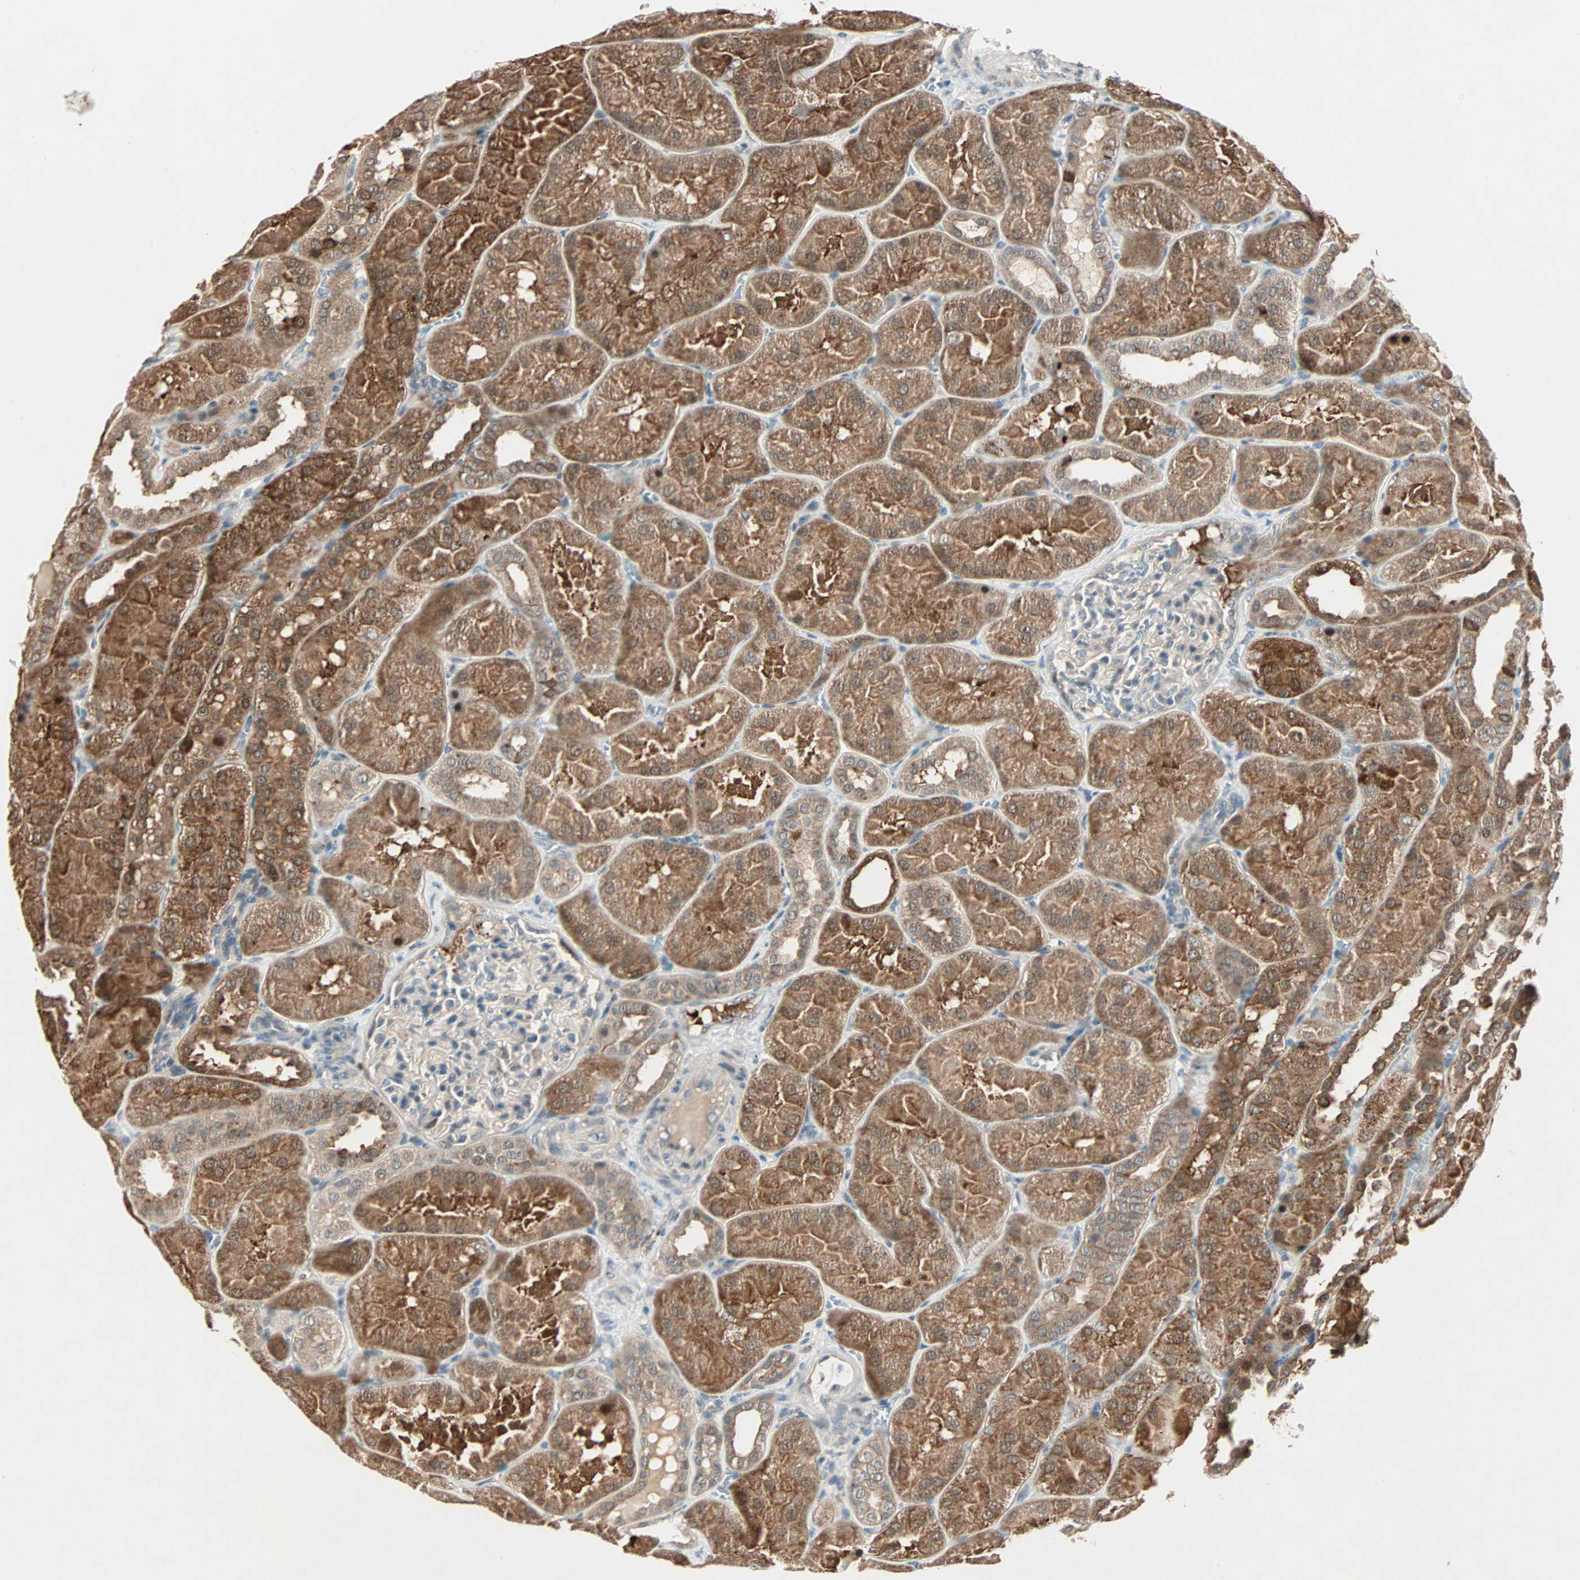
{"staining": {"intensity": "weak", "quantity": ">75%", "location": "cytoplasmic/membranous"}, "tissue": "kidney", "cell_type": "Cells in glomeruli", "image_type": "normal", "snomed": [{"axis": "morphology", "description": "Normal tissue, NOS"}, {"axis": "topography", "description": "Kidney"}], "caption": "High-magnification brightfield microscopy of normal kidney stained with DAB (brown) and counterstained with hematoxylin (blue). cells in glomeruli exhibit weak cytoplasmic/membranous expression is present in approximately>75% of cells.", "gene": "RTL6", "patient": {"sex": "male", "age": 28}}